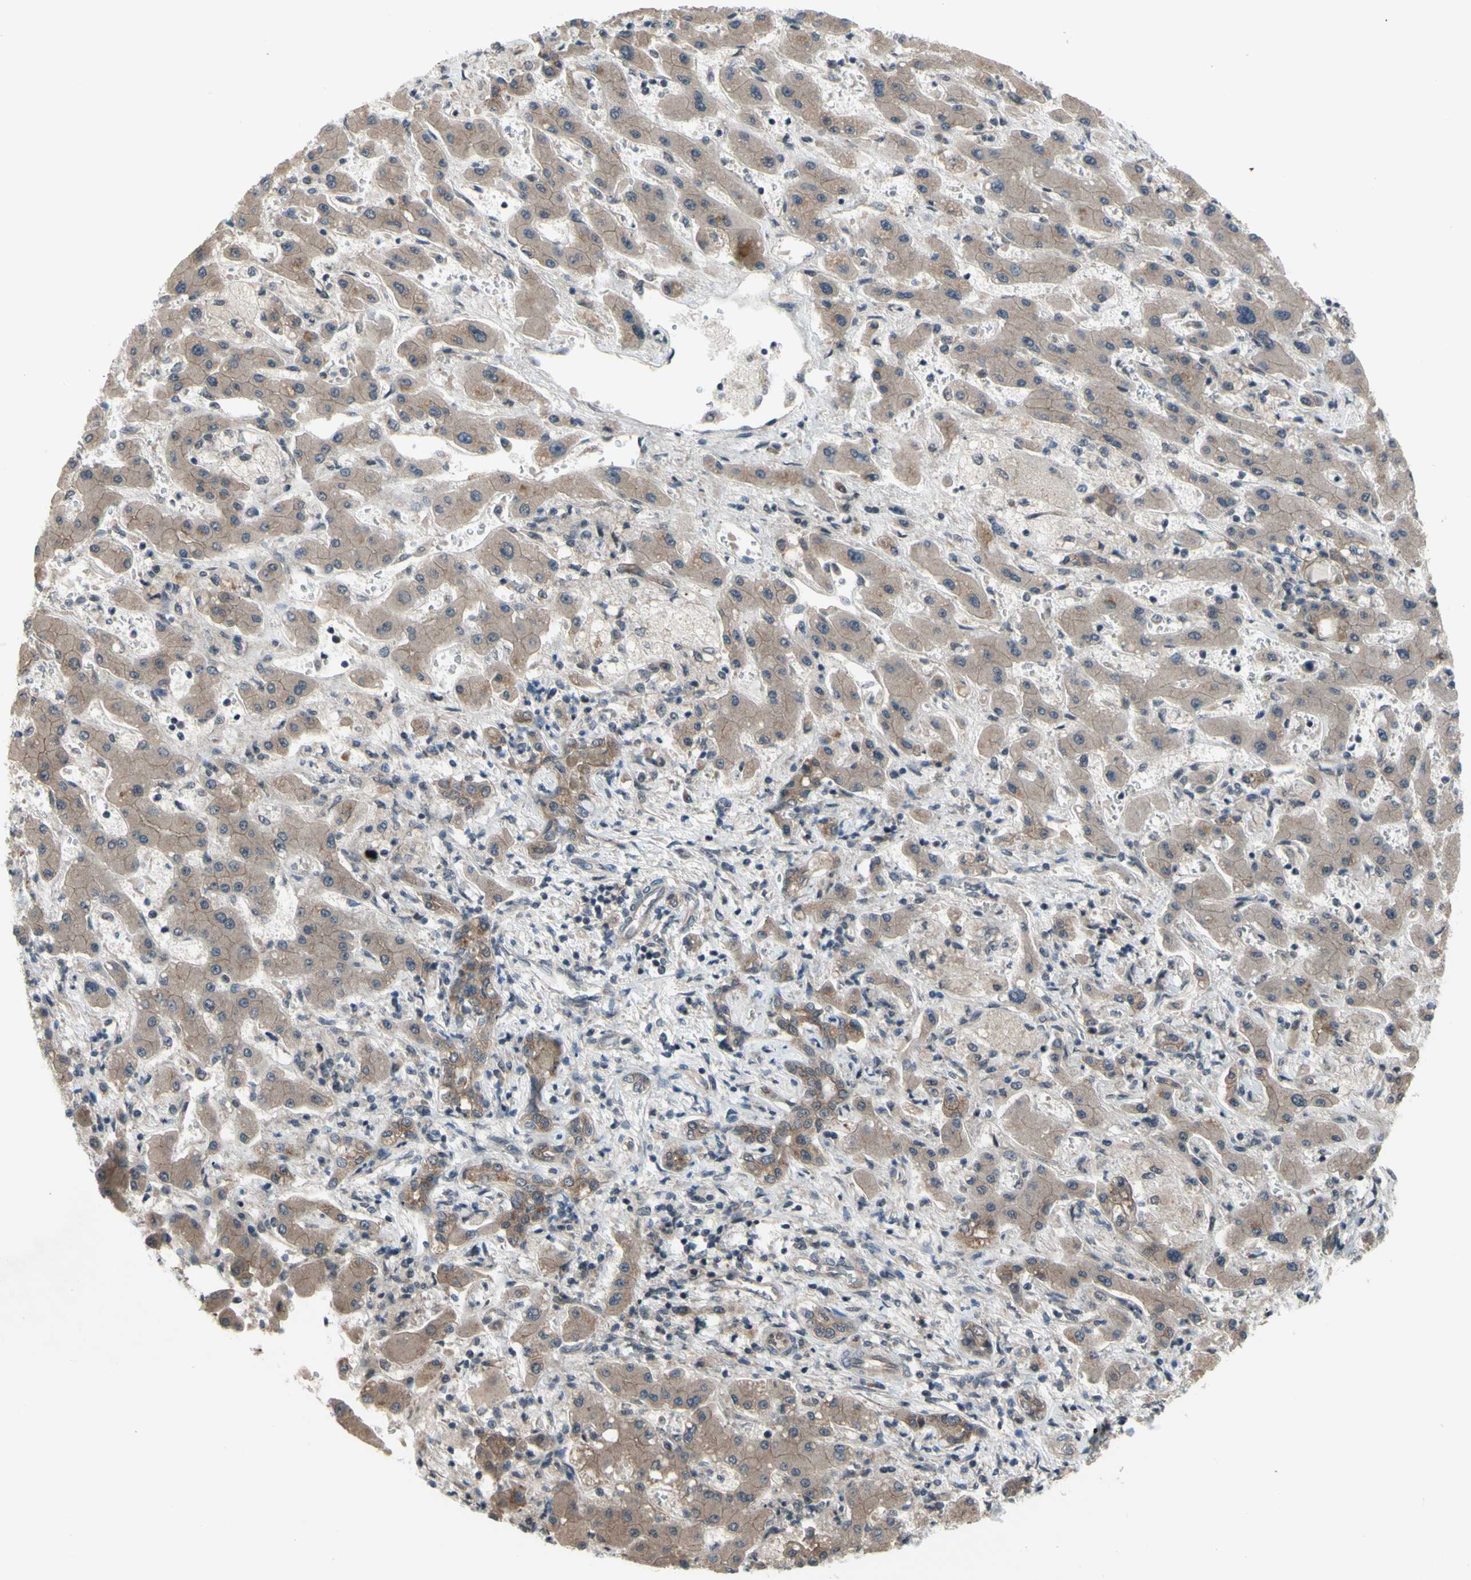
{"staining": {"intensity": "weak", "quantity": ">75%", "location": "cytoplasmic/membranous"}, "tissue": "liver cancer", "cell_type": "Tumor cells", "image_type": "cancer", "snomed": [{"axis": "morphology", "description": "Cholangiocarcinoma"}, {"axis": "topography", "description": "Liver"}], "caption": "This photomicrograph reveals IHC staining of liver cholangiocarcinoma, with low weak cytoplasmic/membranous positivity in about >75% of tumor cells.", "gene": "TRDMT1", "patient": {"sex": "male", "age": 50}}